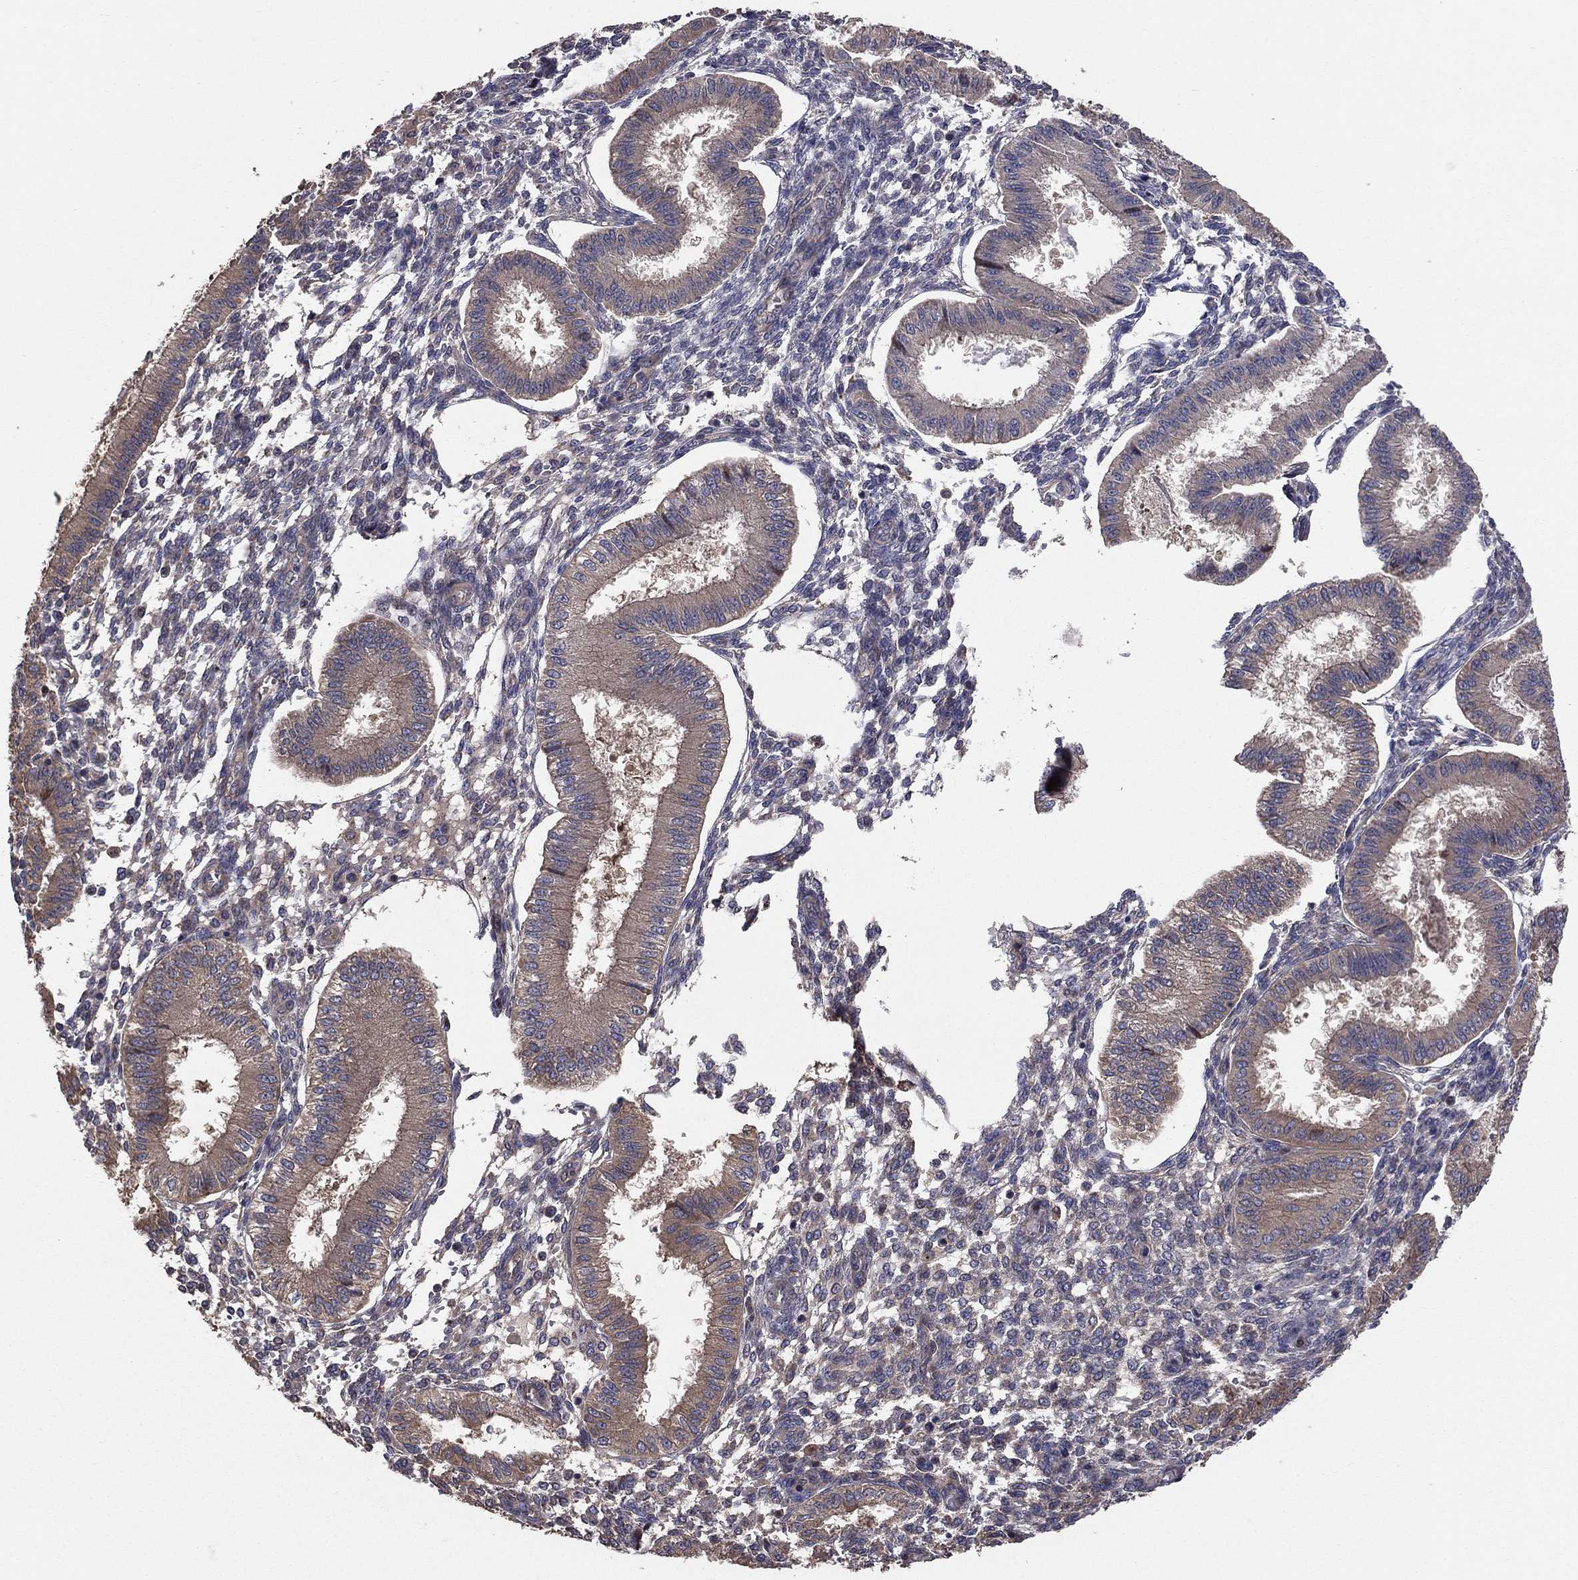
{"staining": {"intensity": "negative", "quantity": "none", "location": "none"}, "tissue": "endometrium", "cell_type": "Cells in endometrial stroma", "image_type": "normal", "snomed": [{"axis": "morphology", "description": "Normal tissue, NOS"}, {"axis": "topography", "description": "Endometrium"}], "caption": "DAB (3,3'-diaminobenzidine) immunohistochemical staining of normal endometrium exhibits no significant positivity in cells in endometrial stroma.", "gene": "BABAM2", "patient": {"sex": "female", "age": 43}}